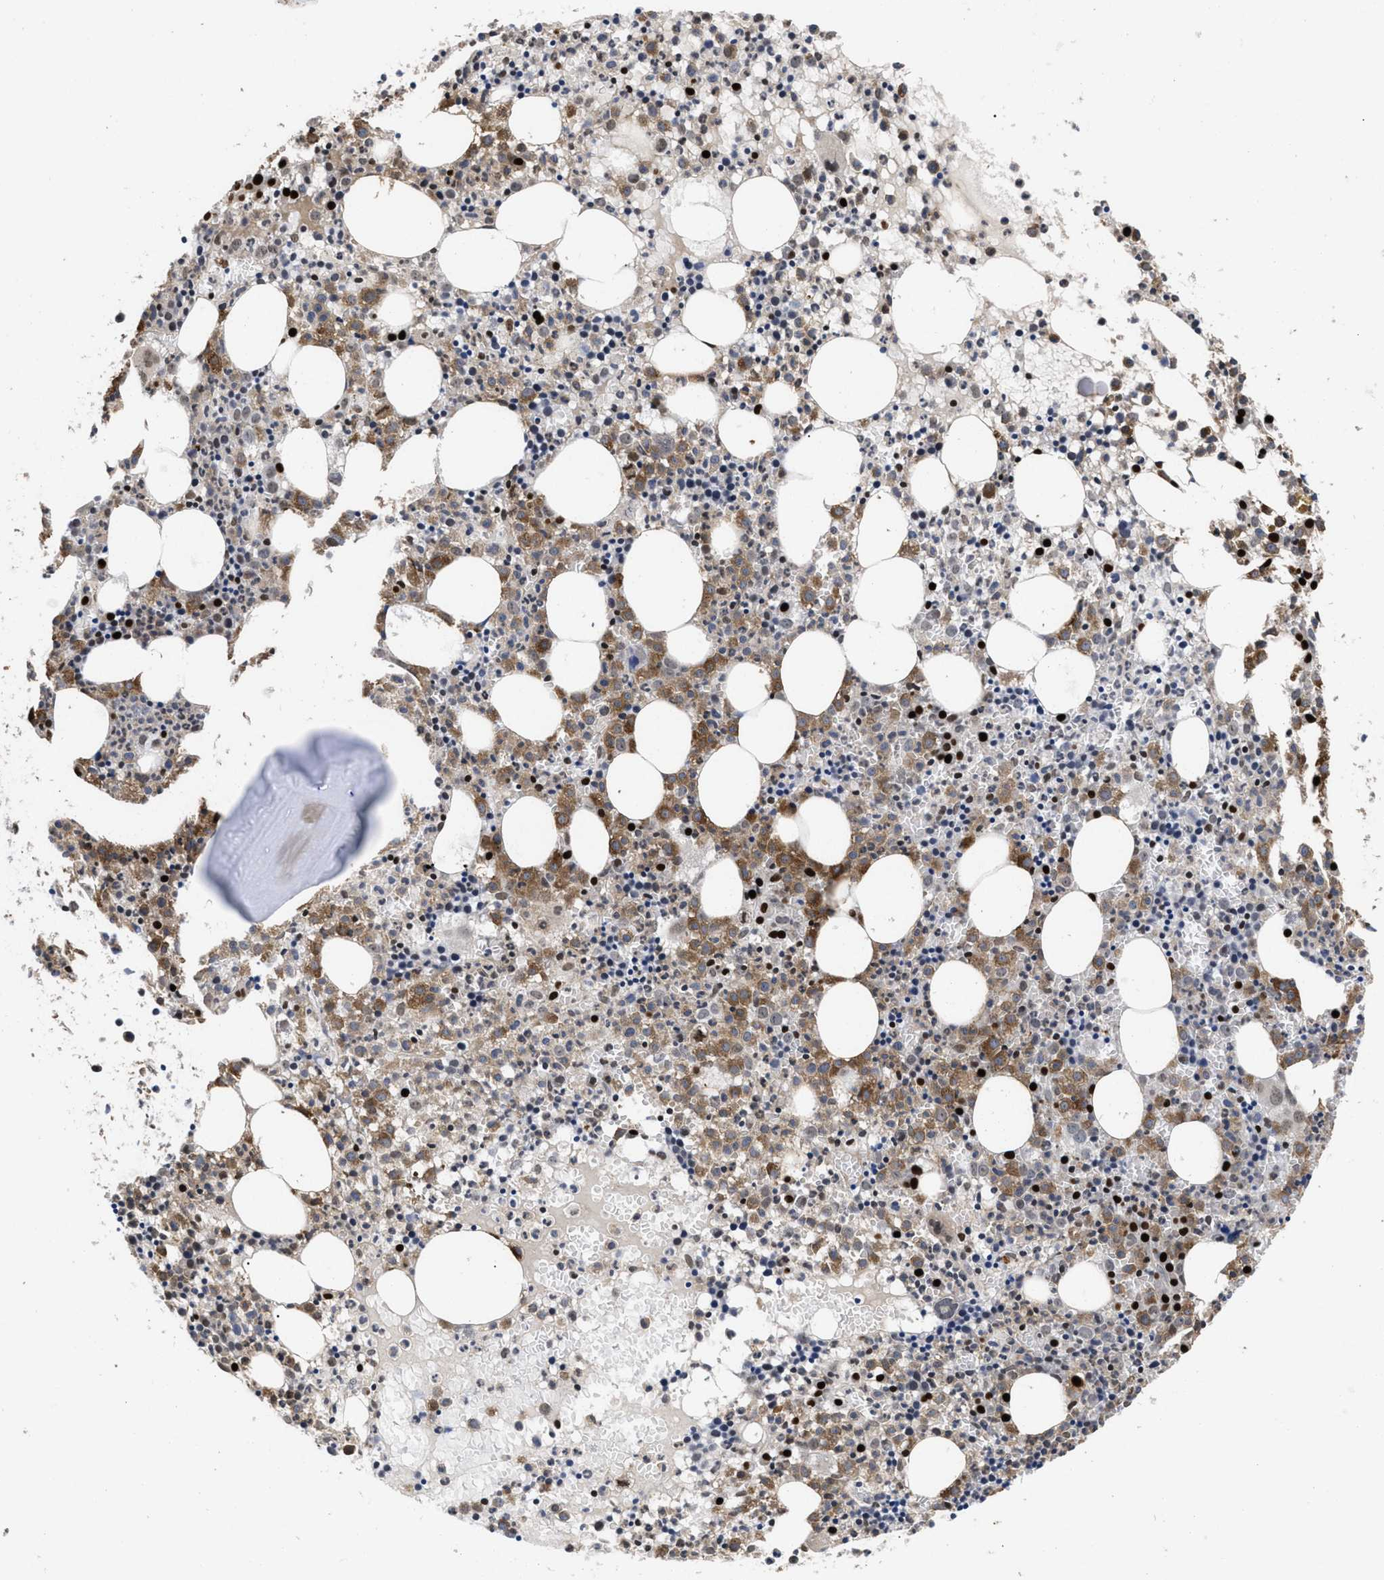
{"staining": {"intensity": "strong", "quantity": "25%-75%", "location": "cytoplasmic/membranous,nuclear"}, "tissue": "bone marrow", "cell_type": "Hematopoietic cells", "image_type": "normal", "snomed": [{"axis": "morphology", "description": "Normal tissue, NOS"}, {"axis": "morphology", "description": "Inflammation, NOS"}, {"axis": "topography", "description": "Bone marrow"}], "caption": "Protein positivity by IHC exhibits strong cytoplasmic/membranous,nuclear positivity in about 25%-75% of hematopoietic cells in unremarkable bone marrow. (DAB (3,3'-diaminobenzidine) IHC with brightfield microscopy, high magnification).", "gene": "FAM200A", "patient": {"sex": "male", "age": 25}}